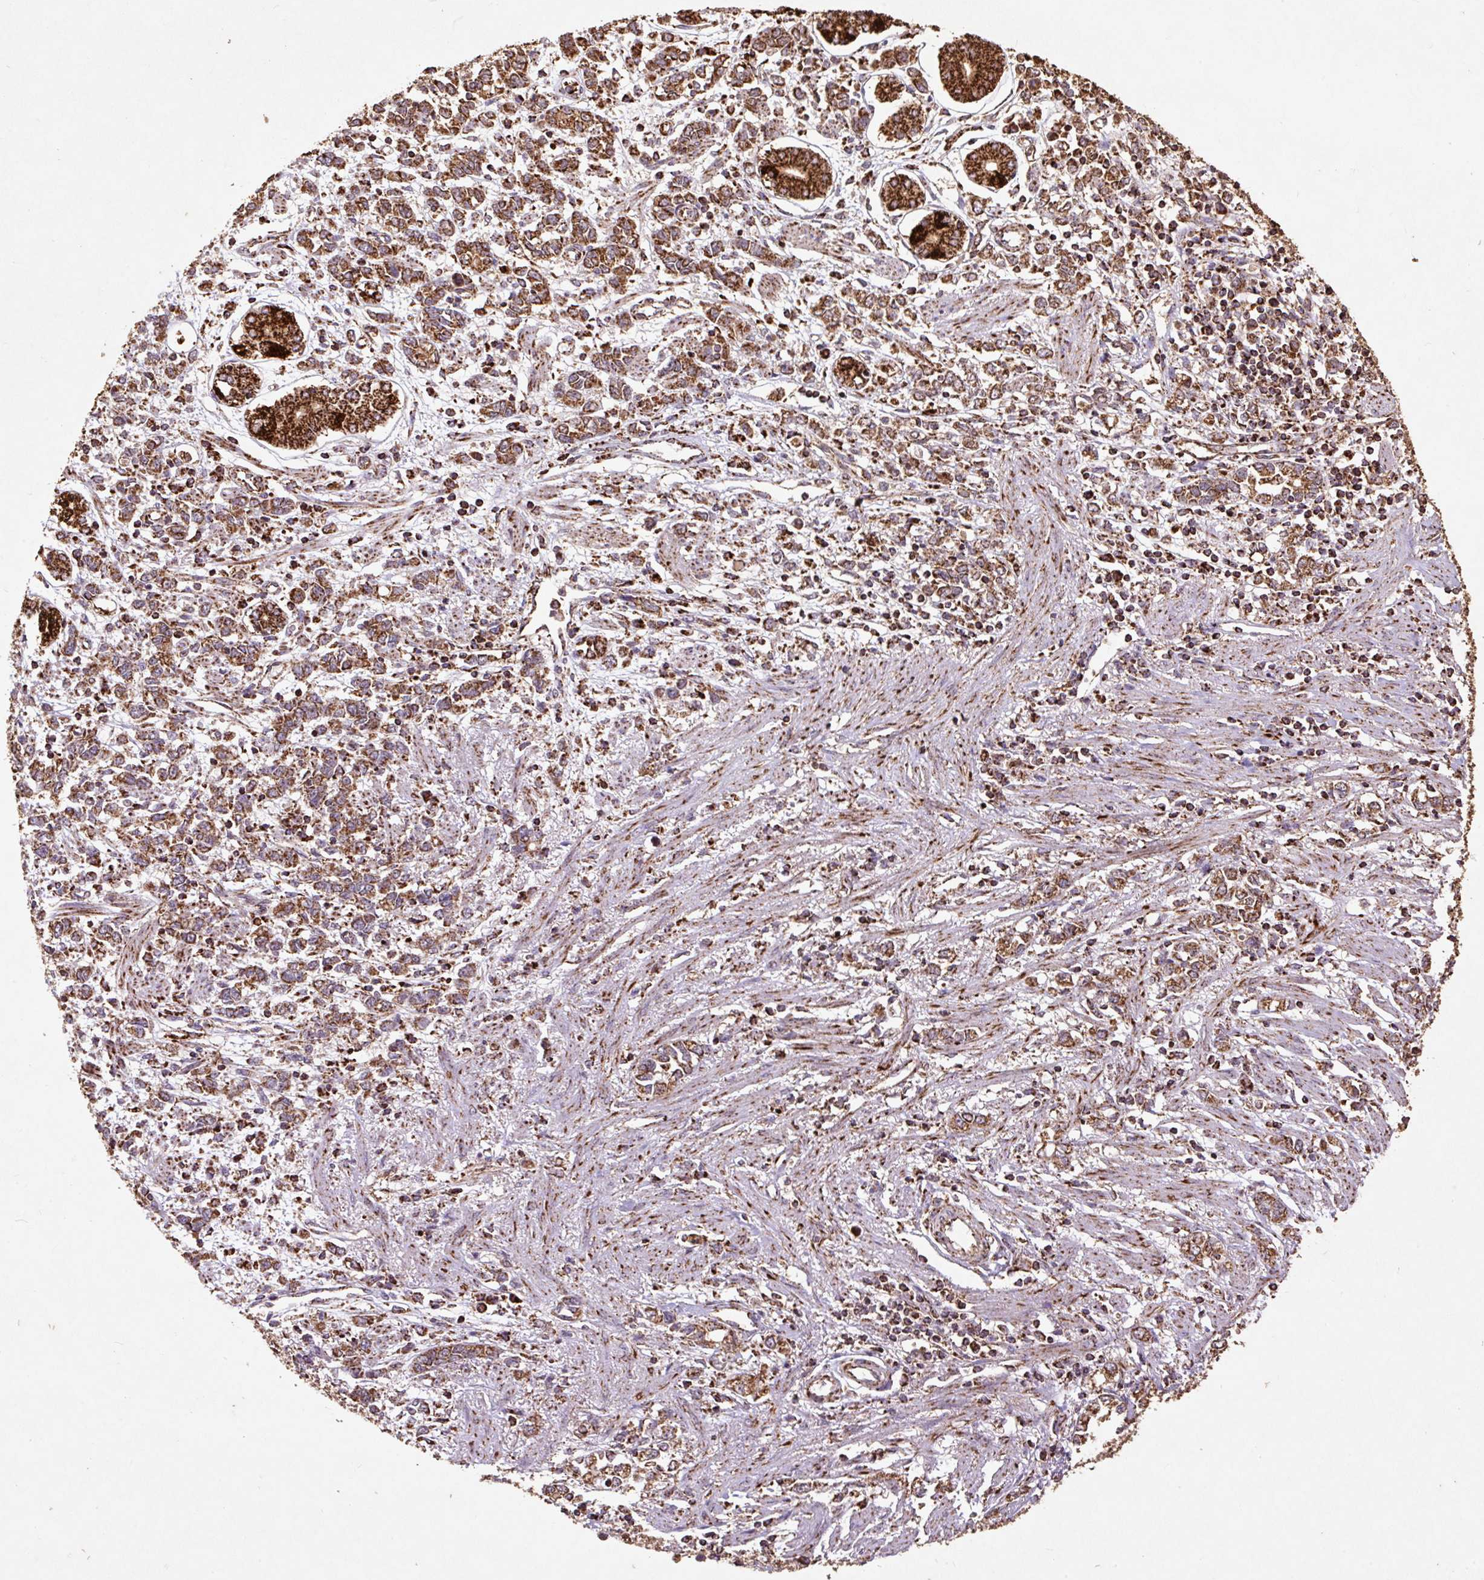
{"staining": {"intensity": "strong", "quantity": ">75%", "location": "cytoplasmic/membranous"}, "tissue": "stomach cancer", "cell_type": "Tumor cells", "image_type": "cancer", "snomed": [{"axis": "morphology", "description": "Adenocarcinoma, NOS"}, {"axis": "topography", "description": "Stomach"}], "caption": "IHC histopathology image of neoplastic tissue: stomach cancer (adenocarcinoma) stained using immunohistochemistry reveals high levels of strong protein expression localized specifically in the cytoplasmic/membranous of tumor cells, appearing as a cytoplasmic/membranous brown color.", "gene": "ATP5F1A", "patient": {"sex": "female", "age": 76}}